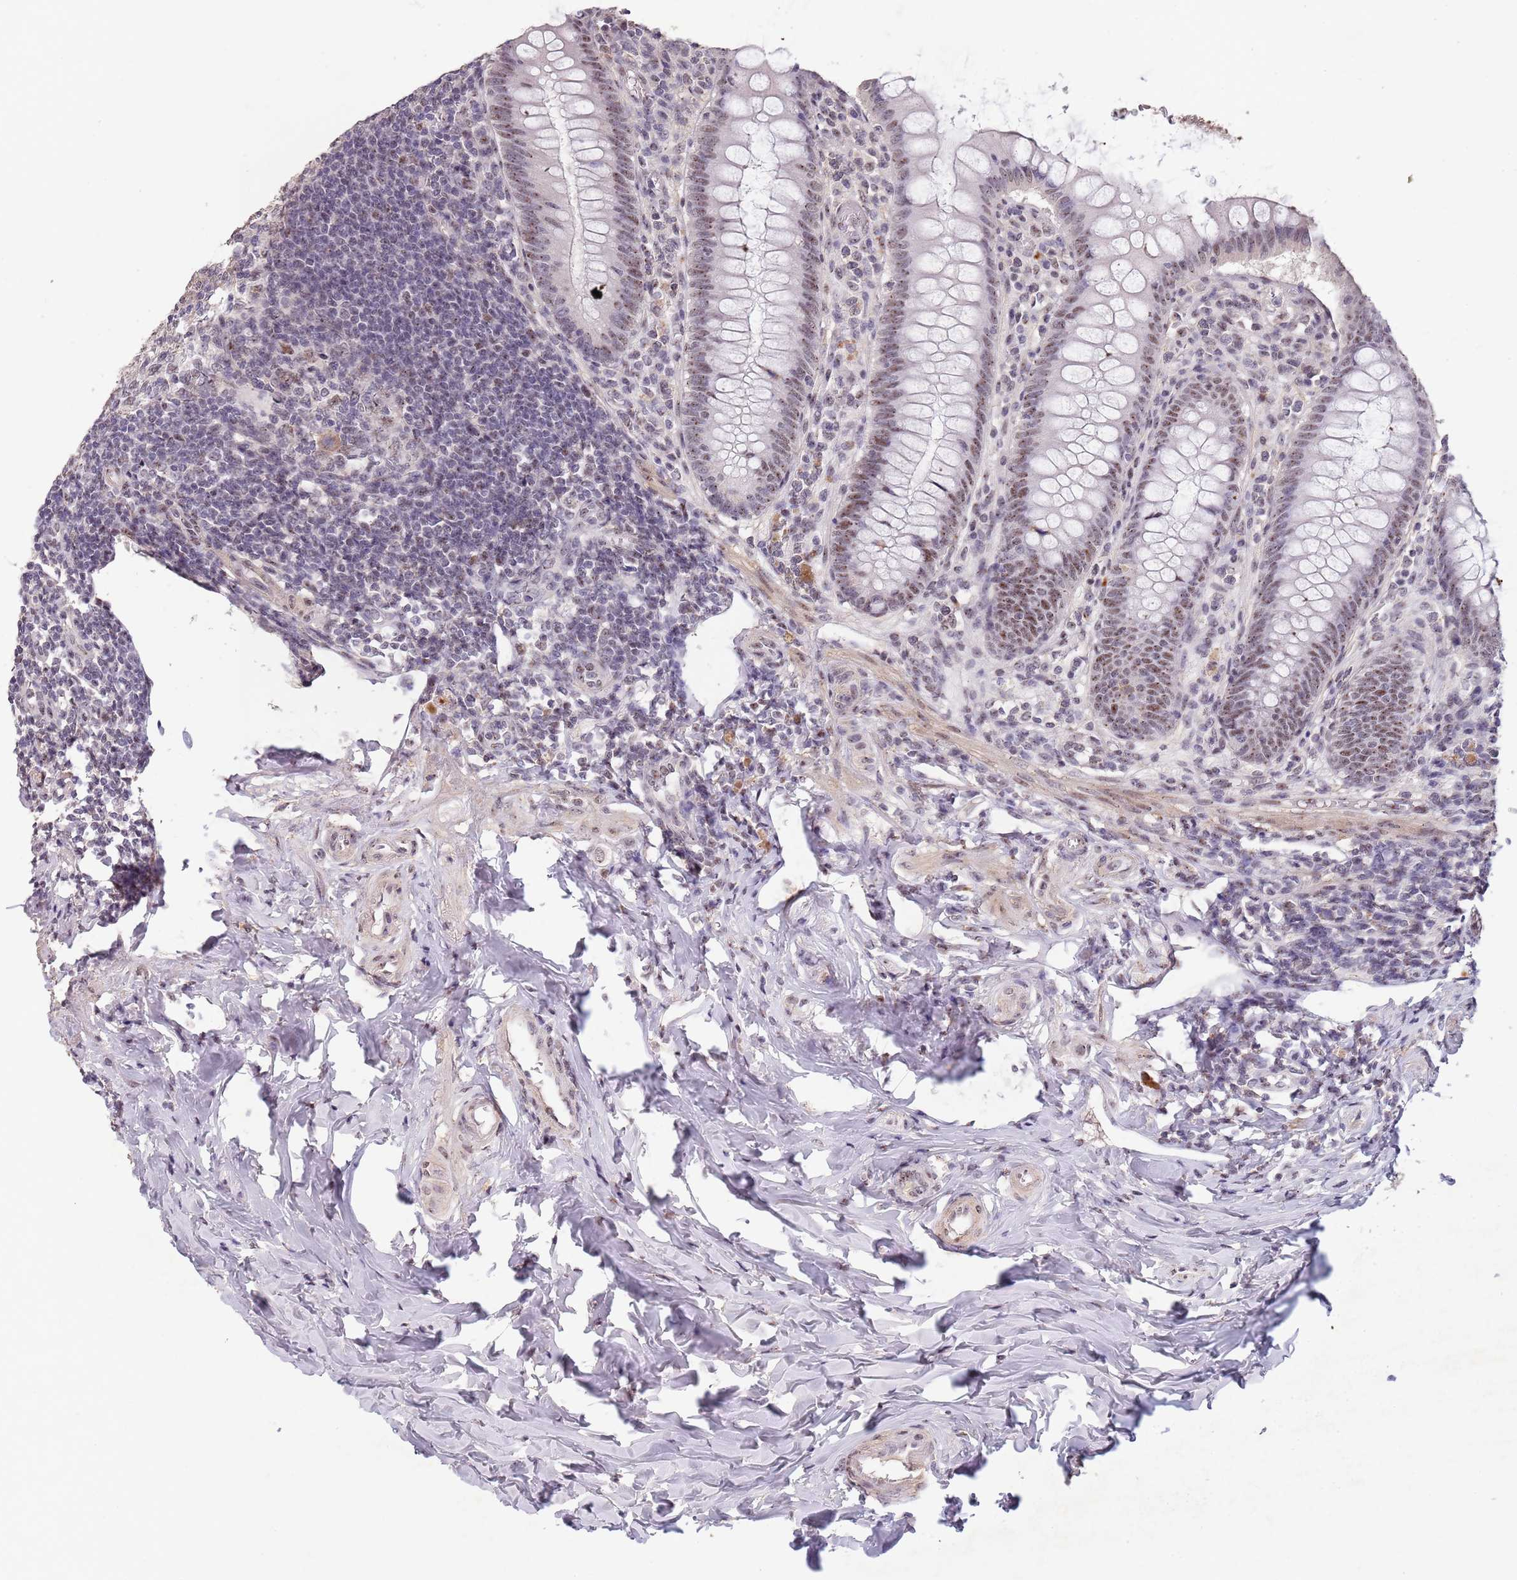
{"staining": {"intensity": "moderate", "quantity": ">75%", "location": "nuclear"}, "tissue": "appendix", "cell_type": "Glandular cells", "image_type": "normal", "snomed": [{"axis": "morphology", "description": "Normal tissue, NOS"}, {"axis": "topography", "description": "Appendix"}], "caption": "About >75% of glandular cells in normal appendix reveal moderate nuclear protein positivity as visualized by brown immunohistochemical staining.", "gene": "CIZ1", "patient": {"sex": "female", "age": 33}}